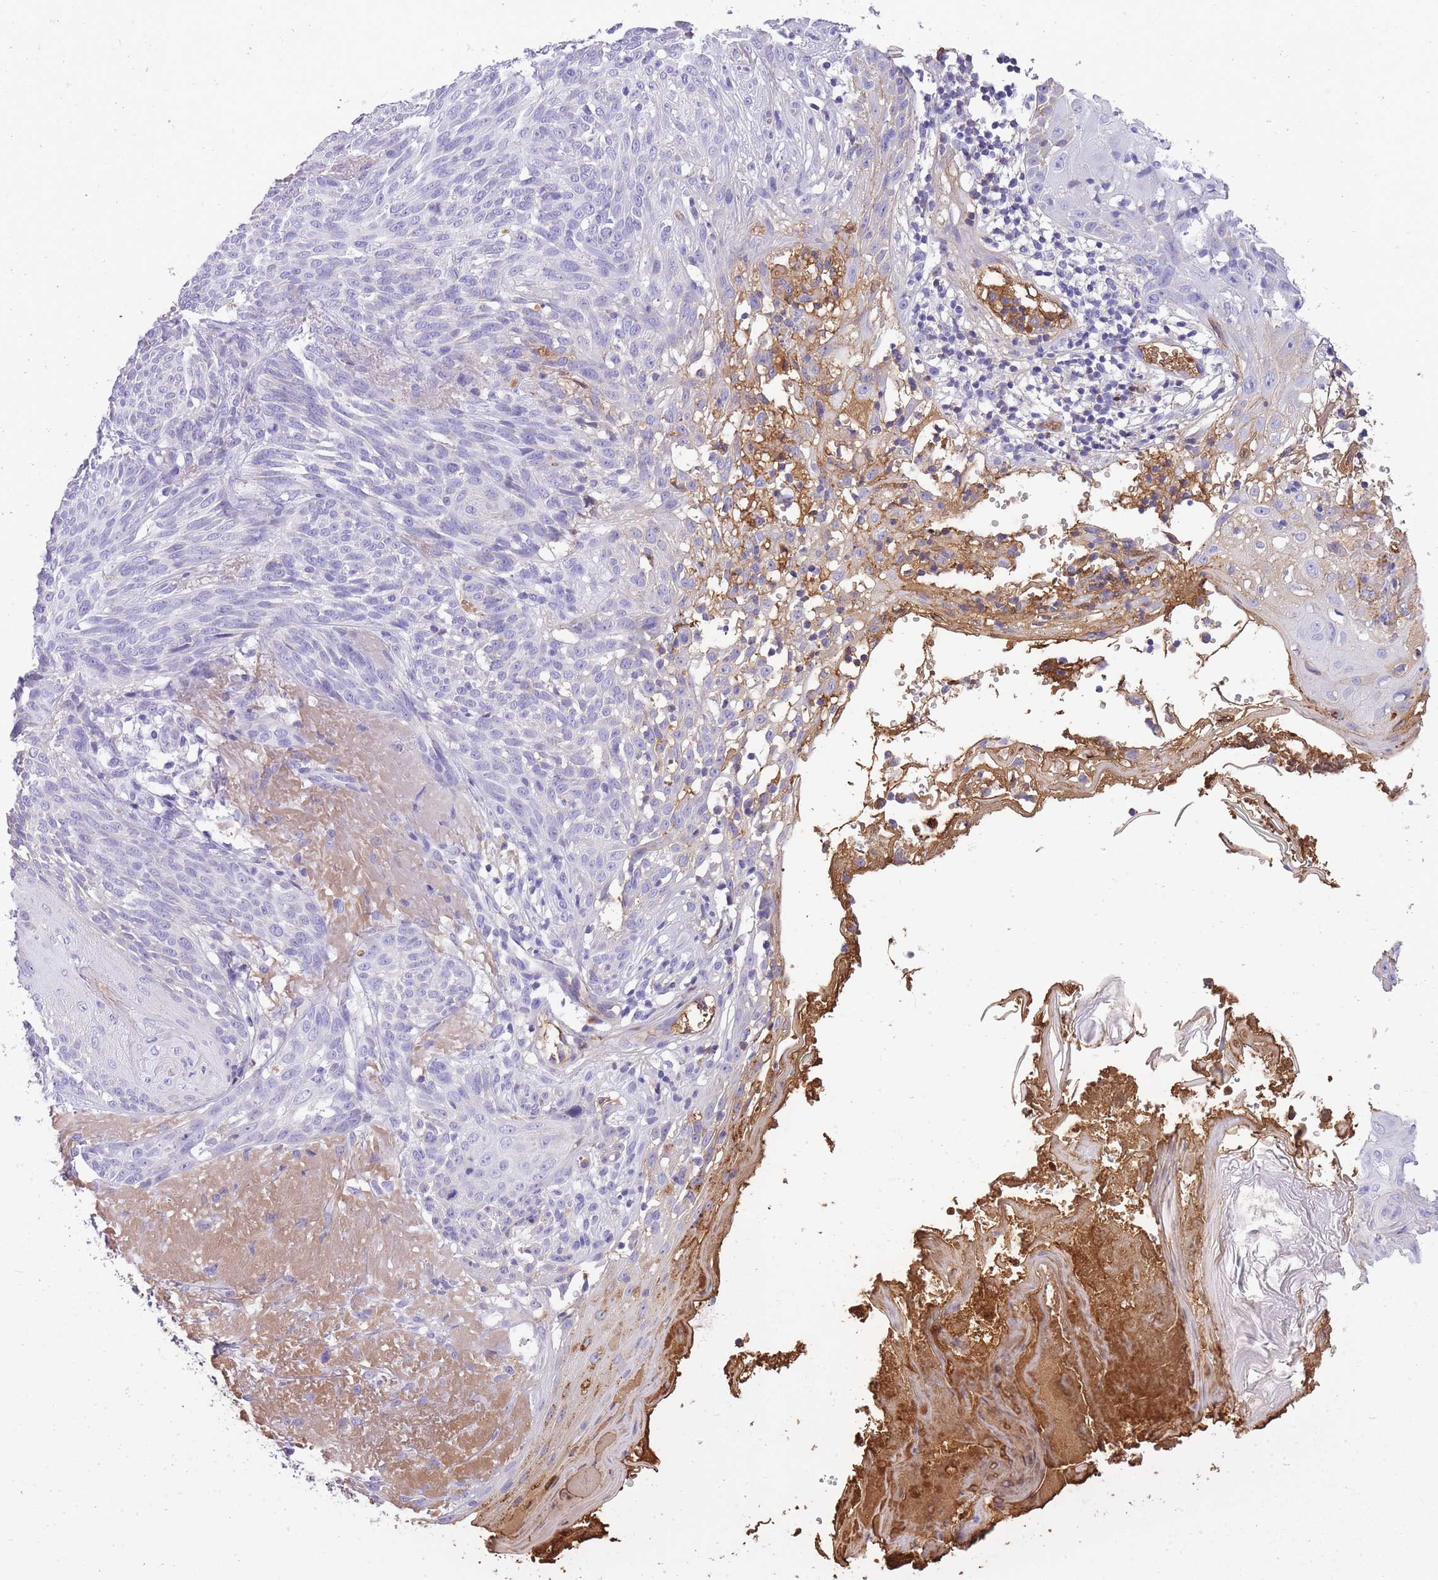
{"staining": {"intensity": "negative", "quantity": "none", "location": "none"}, "tissue": "skin cancer", "cell_type": "Tumor cells", "image_type": "cancer", "snomed": [{"axis": "morphology", "description": "Basal cell carcinoma"}, {"axis": "topography", "description": "Skin"}], "caption": "An immunohistochemistry photomicrograph of basal cell carcinoma (skin) is shown. There is no staining in tumor cells of basal cell carcinoma (skin).", "gene": "IGKV1D-42", "patient": {"sex": "female", "age": 86}}